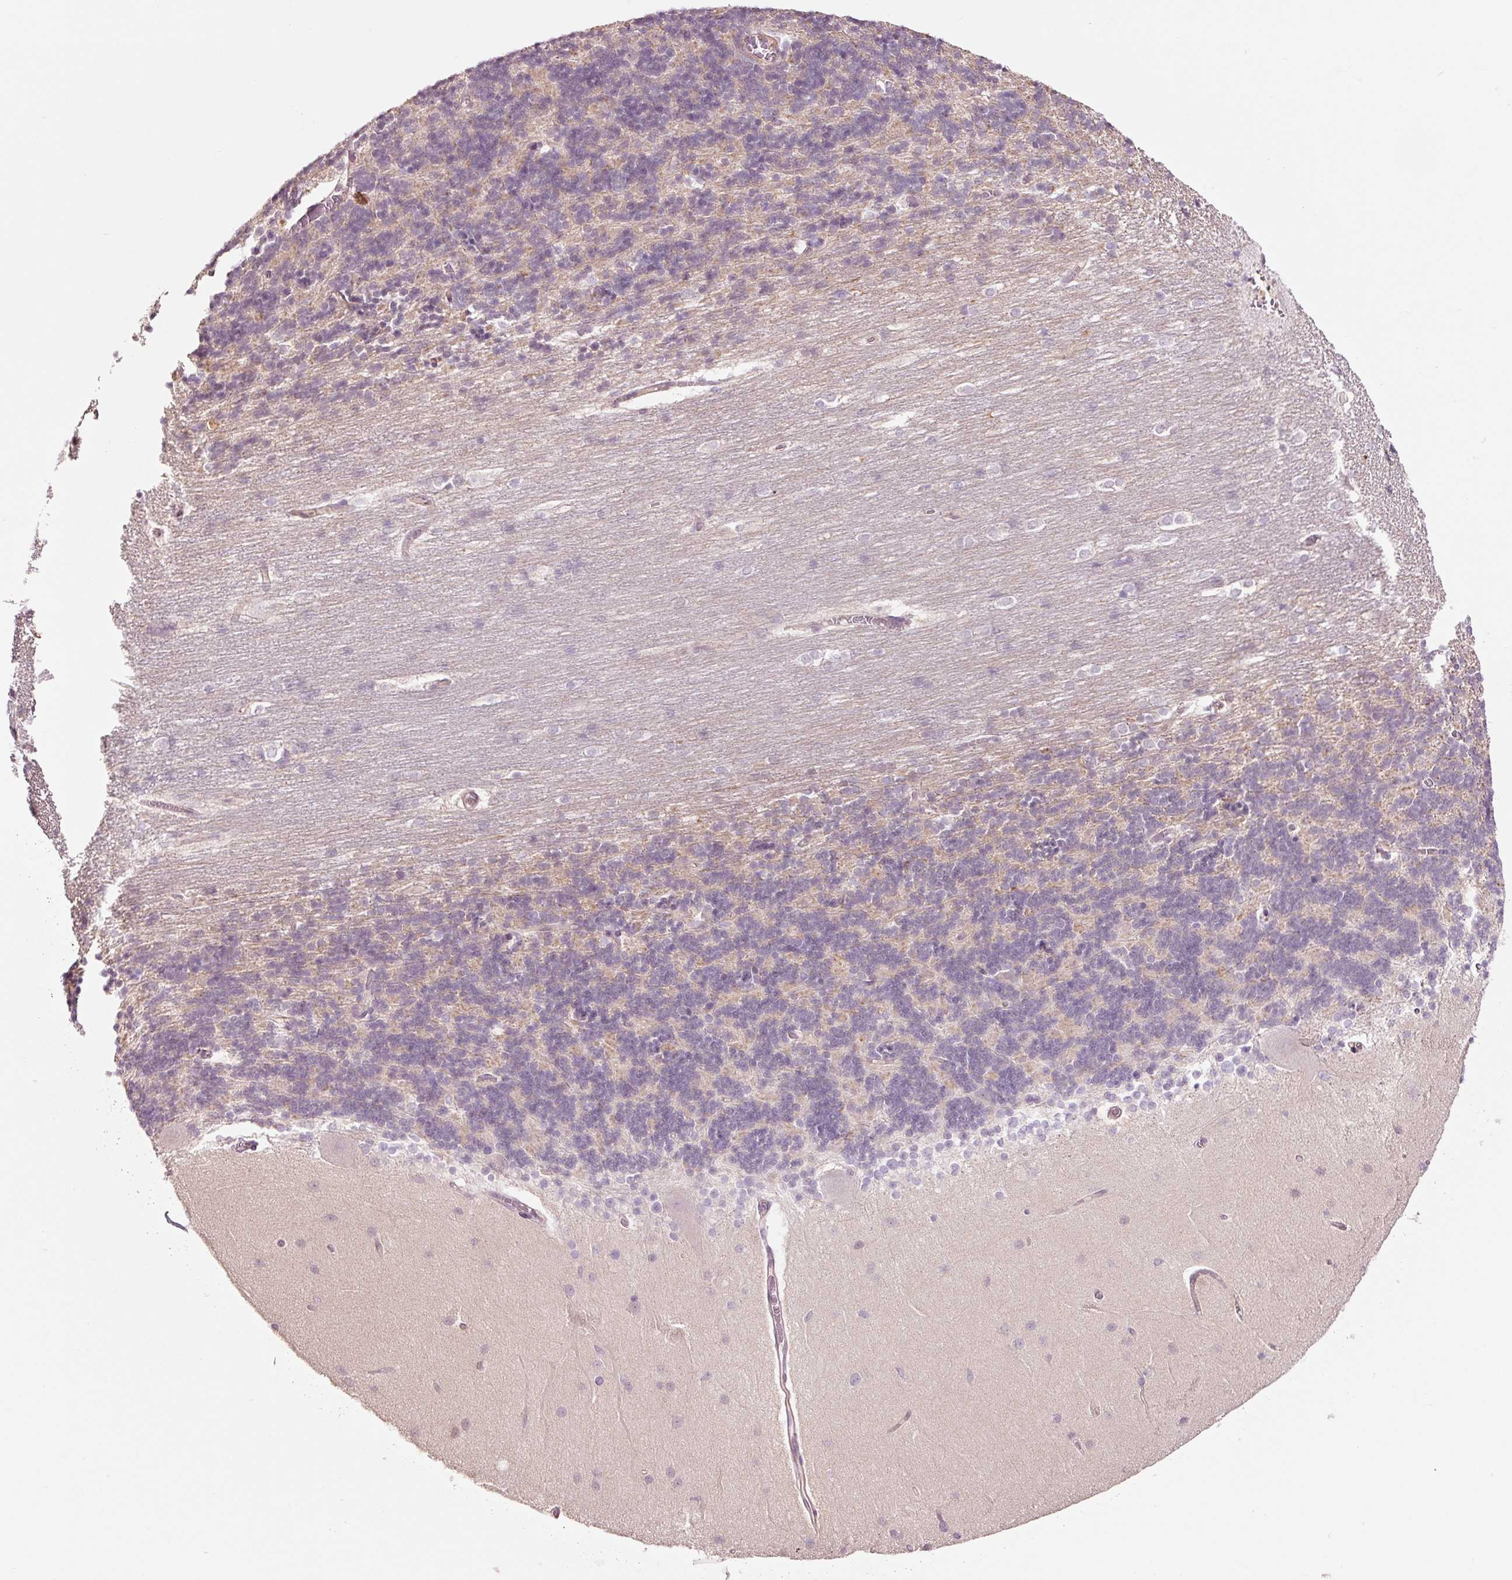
{"staining": {"intensity": "weak", "quantity": "<25%", "location": "cytoplasmic/membranous"}, "tissue": "cerebellum", "cell_type": "Cells in granular layer", "image_type": "normal", "snomed": [{"axis": "morphology", "description": "Normal tissue, NOS"}, {"axis": "topography", "description": "Cerebellum"}], "caption": "Human cerebellum stained for a protein using immunohistochemistry (IHC) demonstrates no positivity in cells in granular layer.", "gene": "FBXL14", "patient": {"sex": "female", "age": 54}}